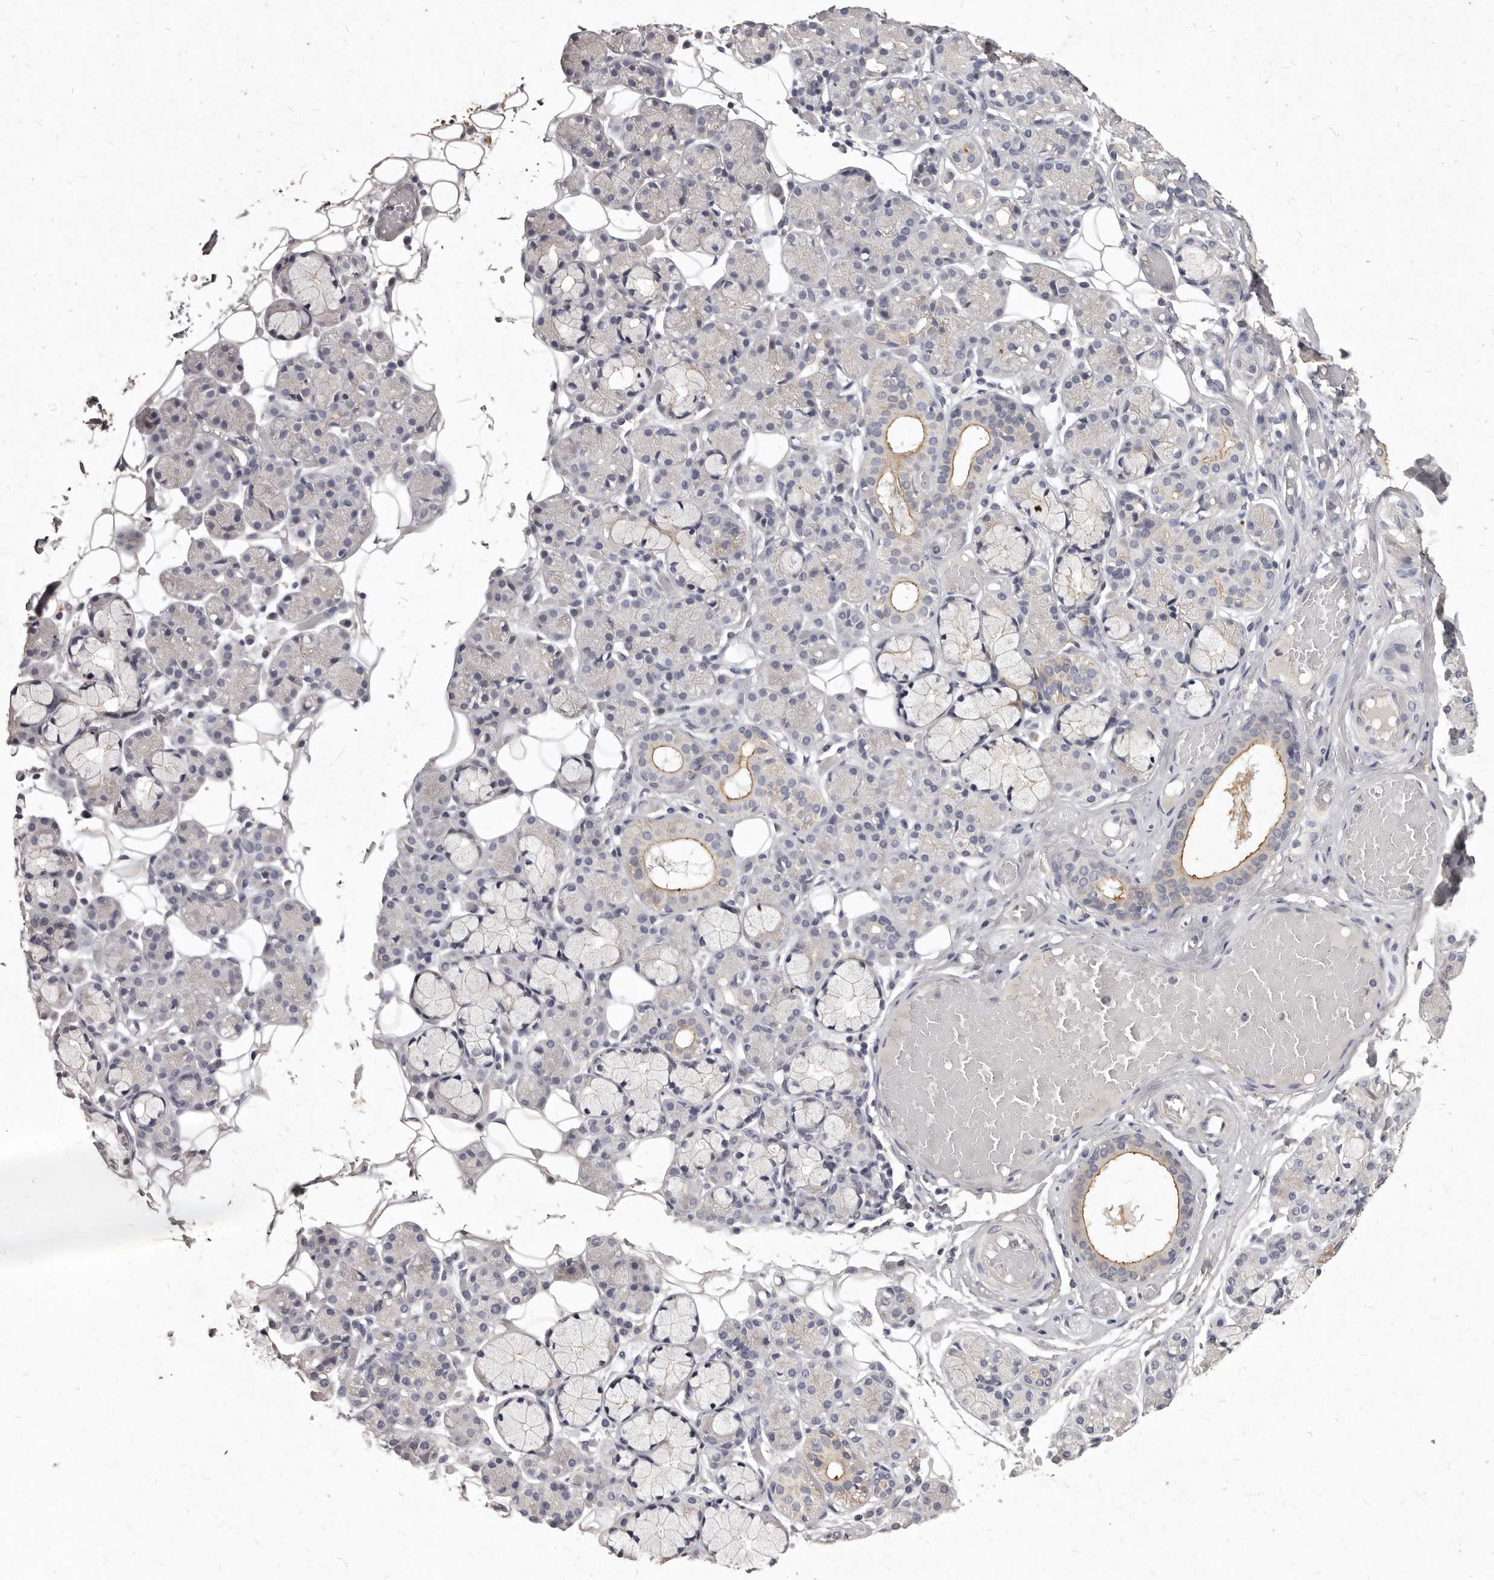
{"staining": {"intensity": "moderate", "quantity": "<25%", "location": "cytoplasmic/membranous"}, "tissue": "salivary gland", "cell_type": "Glandular cells", "image_type": "normal", "snomed": [{"axis": "morphology", "description": "Normal tissue, NOS"}, {"axis": "topography", "description": "Salivary gland"}], "caption": "Glandular cells exhibit low levels of moderate cytoplasmic/membranous expression in about <25% of cells in benign salivary gland. The staining was performed using DAB (3,3'-diaminobenzidine) to visualize the protein expression in brown, while the nuclei were stained in blue with hematoxylin (Magnification: 20x).", "gene": "GPRC5C", "patient": {"sex": "male", "age": 63}}